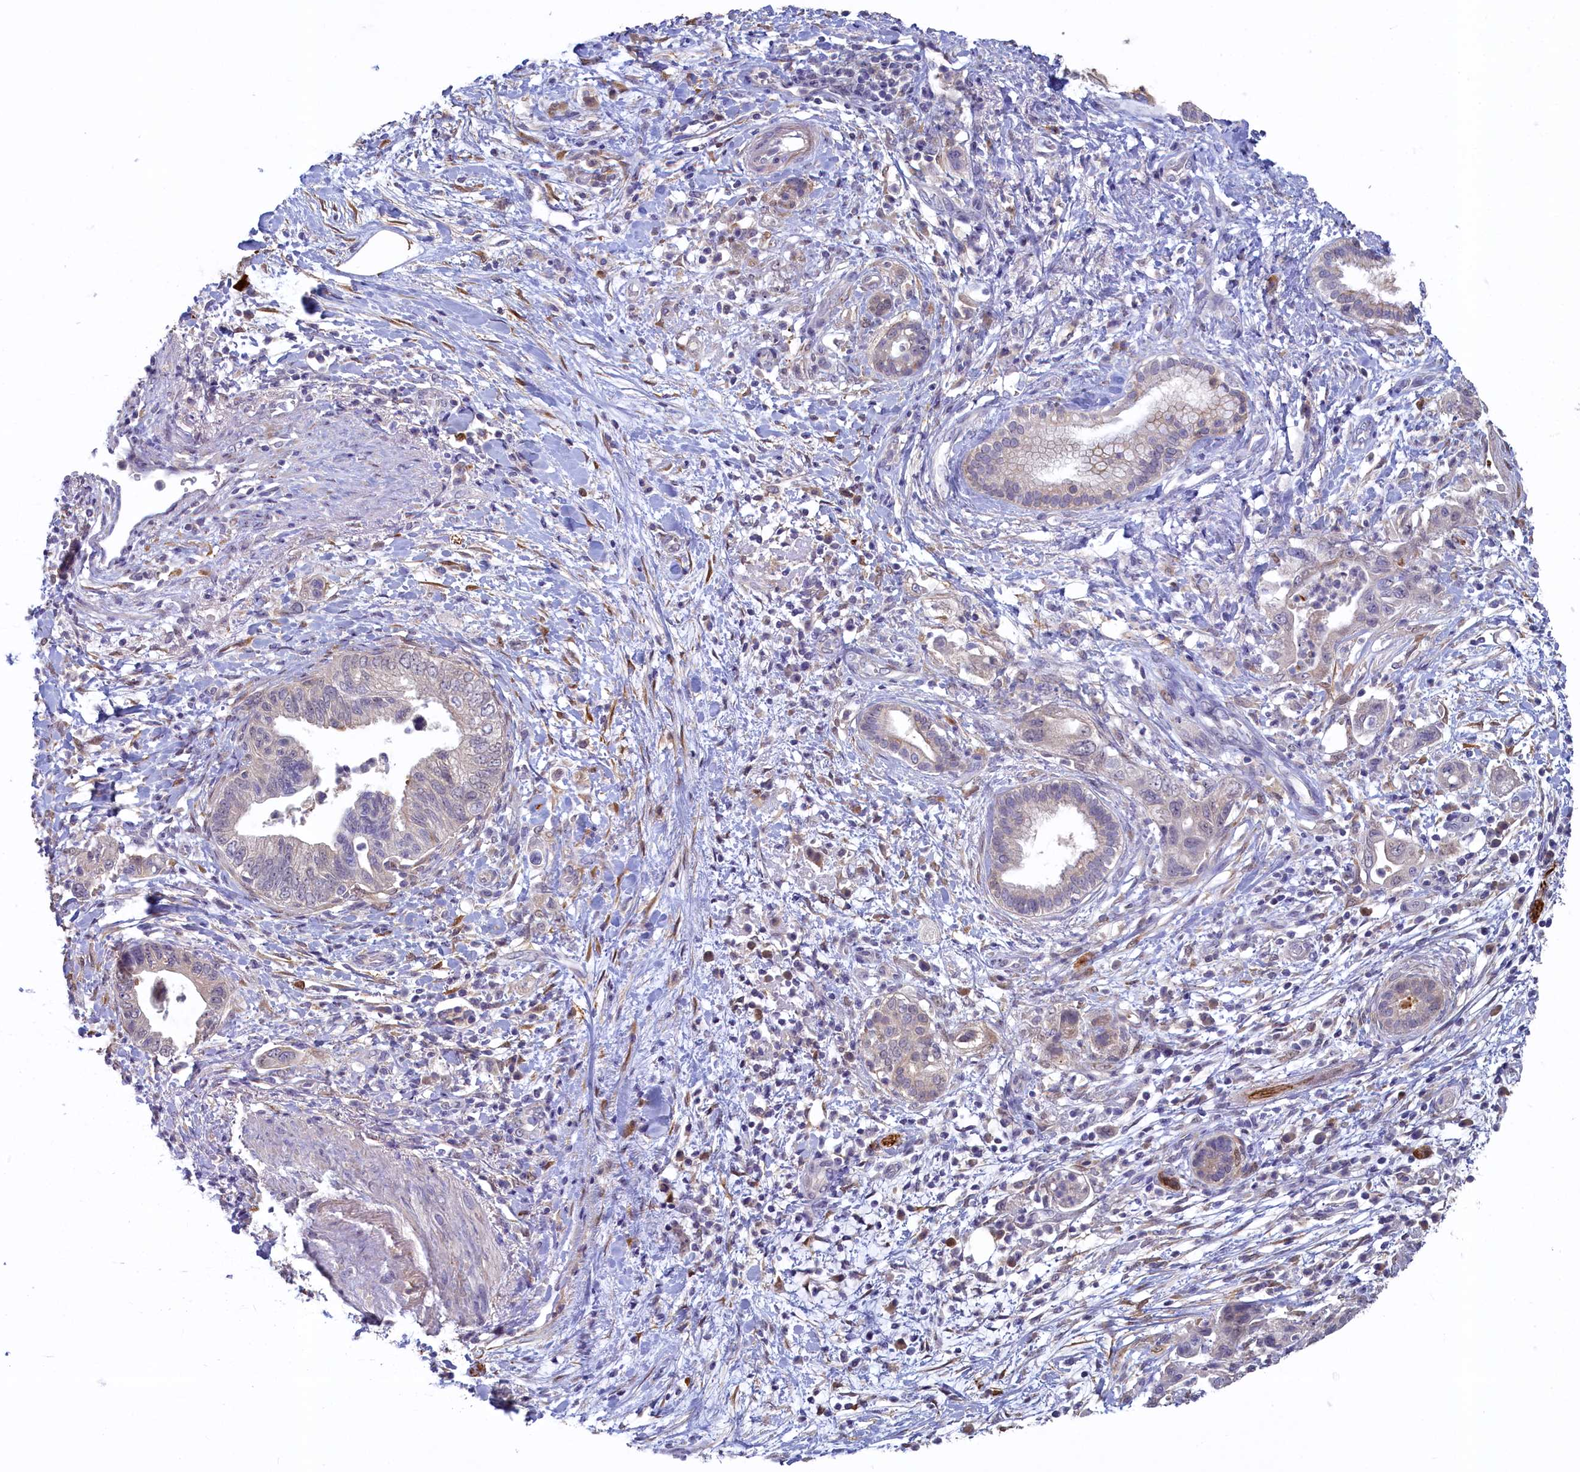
{"staining": {"intensity": "moderate", "quantity": "<25%", "location": "cytoplasmic/membranous,nuclear"}, "tissue": "pancreatic cancer", "cell_type": "Tumor cells", "image_type": "cancer", "snomed": [{"axis": "morphology", "description": "Adenocarcinoma, NOS"}, {"axis": "topography", "description": "Pancreas"}], "caption": "This image exhibits pancreatic cancer (adenocarcinoma) stained with immunohistochemistry (IHC) to label a protein in brown. The cytoplasmic/membranous and nuclear of tumor cells show moderate positivity for the protein. Nuclei are counter-stained blue.", "gene": "UCHL3", "patient": {"sex": "female", "age": 73}}